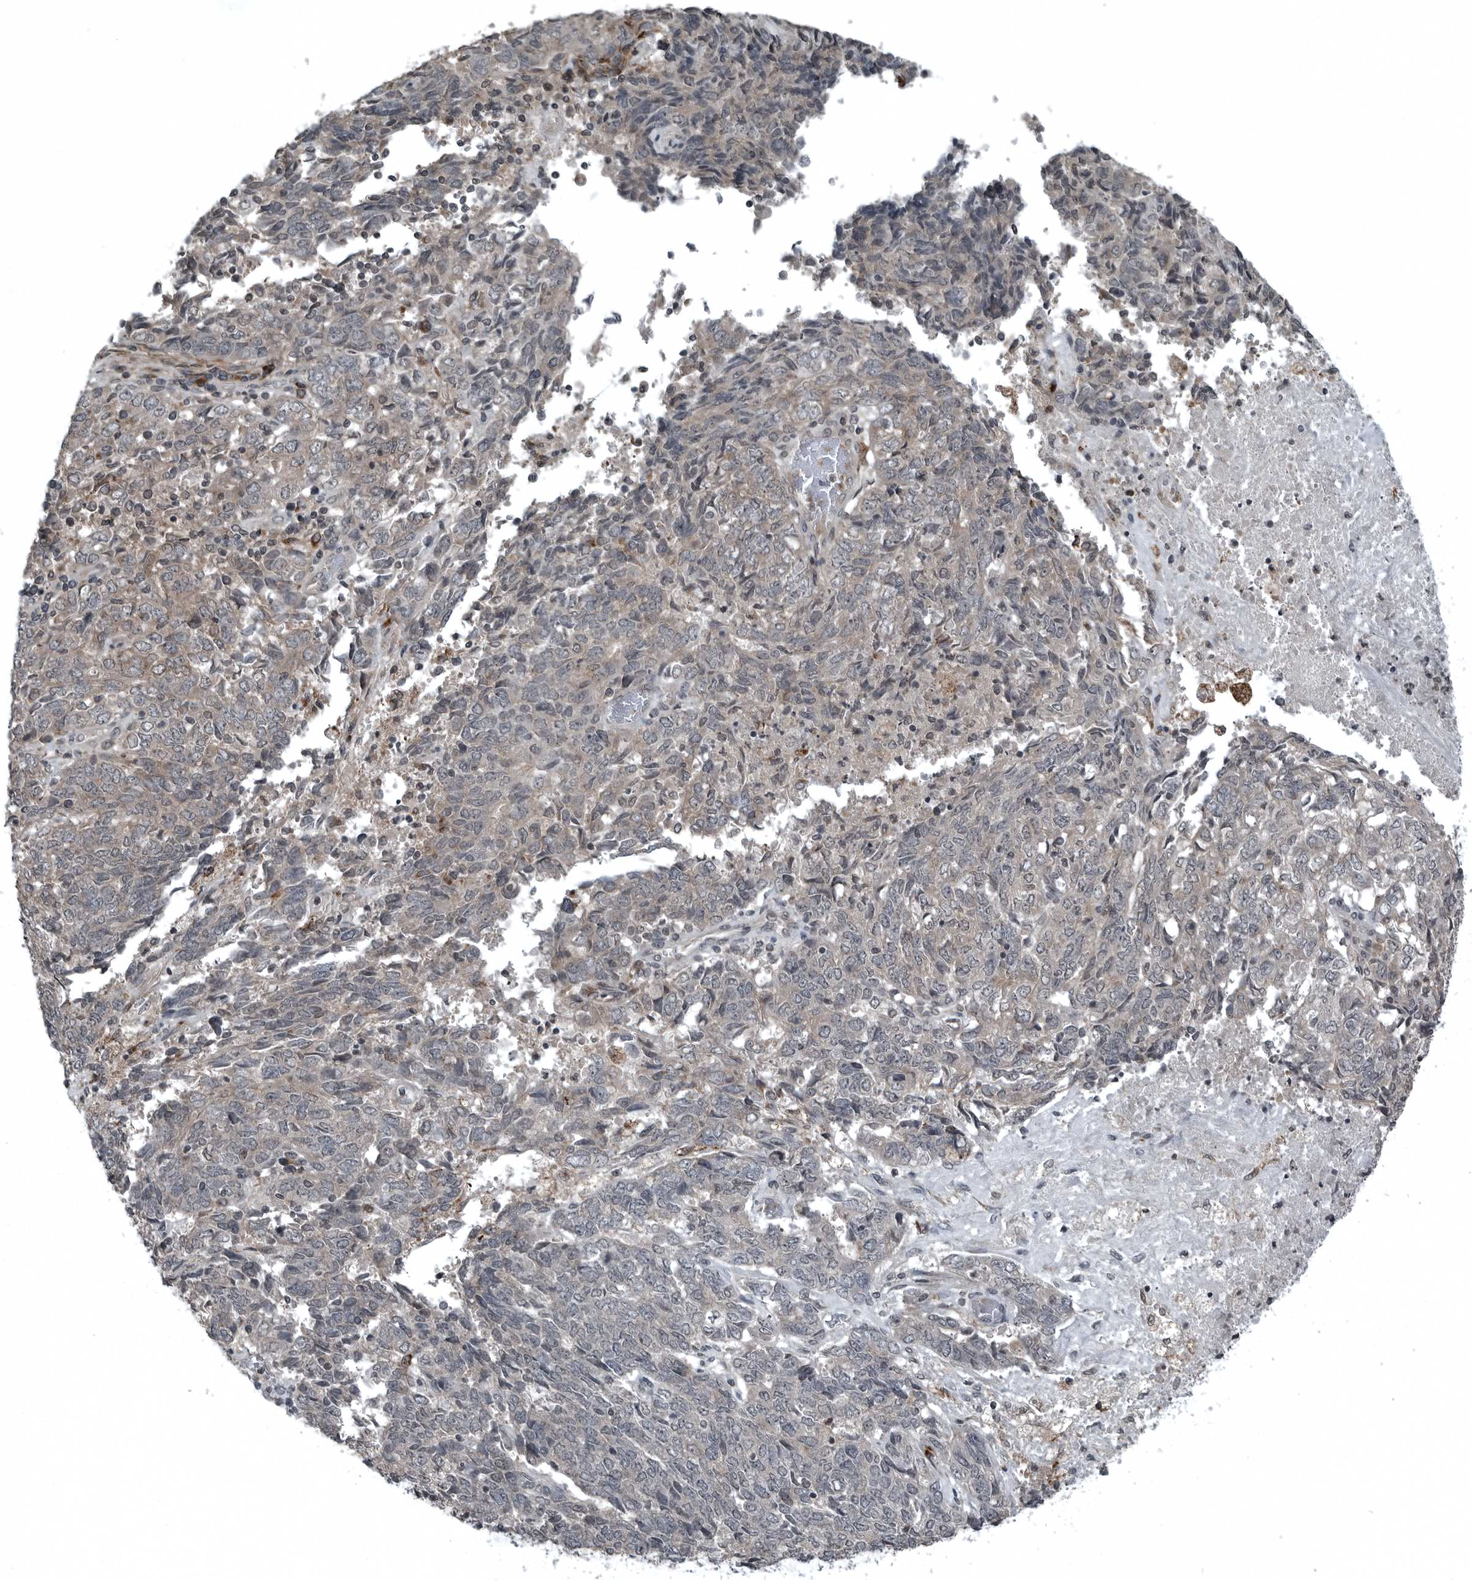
{"staining": {"intensity": "weak", "quantity": "<25%", "location": "cytoplasmic/membranous"}, "tissue": "endometrial cancer", "cell_type": "Tumor cells", "image_type": "cancer", "snomed": [{"axis": "morphology", "description": "Adenocarcinoma, NOS"}, {"axis": "topography", "description": "Endometrium"}], "caption": "Adenocarcinoma (endometrial) was stained to show a protein in brown. There is no significant expression in tumor cells. The staining is performed using DAB brown chromogen with nuclei counter-stained in using hematoxylin.", "gene": "GAK", "patient": {"sex": "female", "age": 80}}